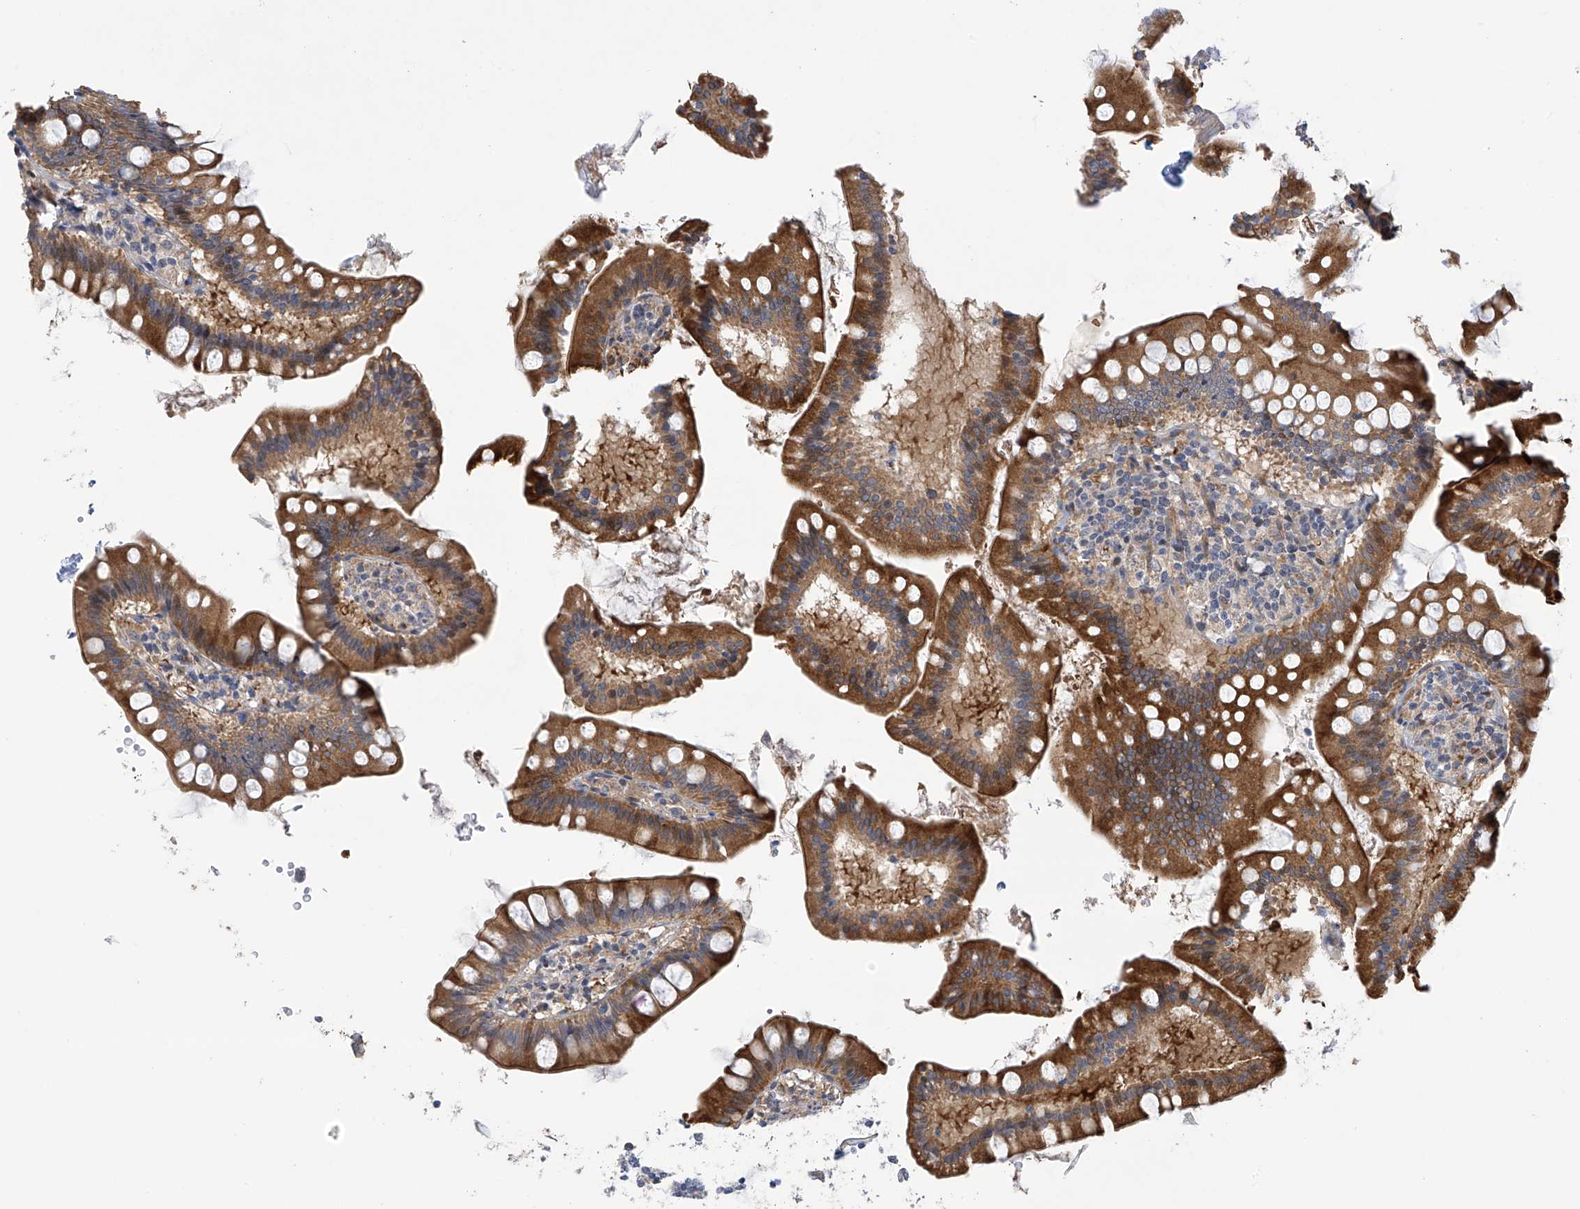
{"staining": {"intensity": "strong", "quantity": ">75%", "location": "cytoplasmic/membranous"}, "tissue": "small intestine", "cell_type": "Glandular cells", "image_type": "normal", "snomed": [{"axis": "morphology", "description": "Normal tissue, NOS"}, {"axis": "topography", "description": "Small intestine"}], "caption": "Glandular cells reveal strong cytoplasmic/membranous staining in about >75% of cells in unremarkable small intestine. (brown staining indicates protein expression, while blue staining denotes nuclei).", "gene": "ZNF641", "patient": {"sex": "male", "age": 7}}